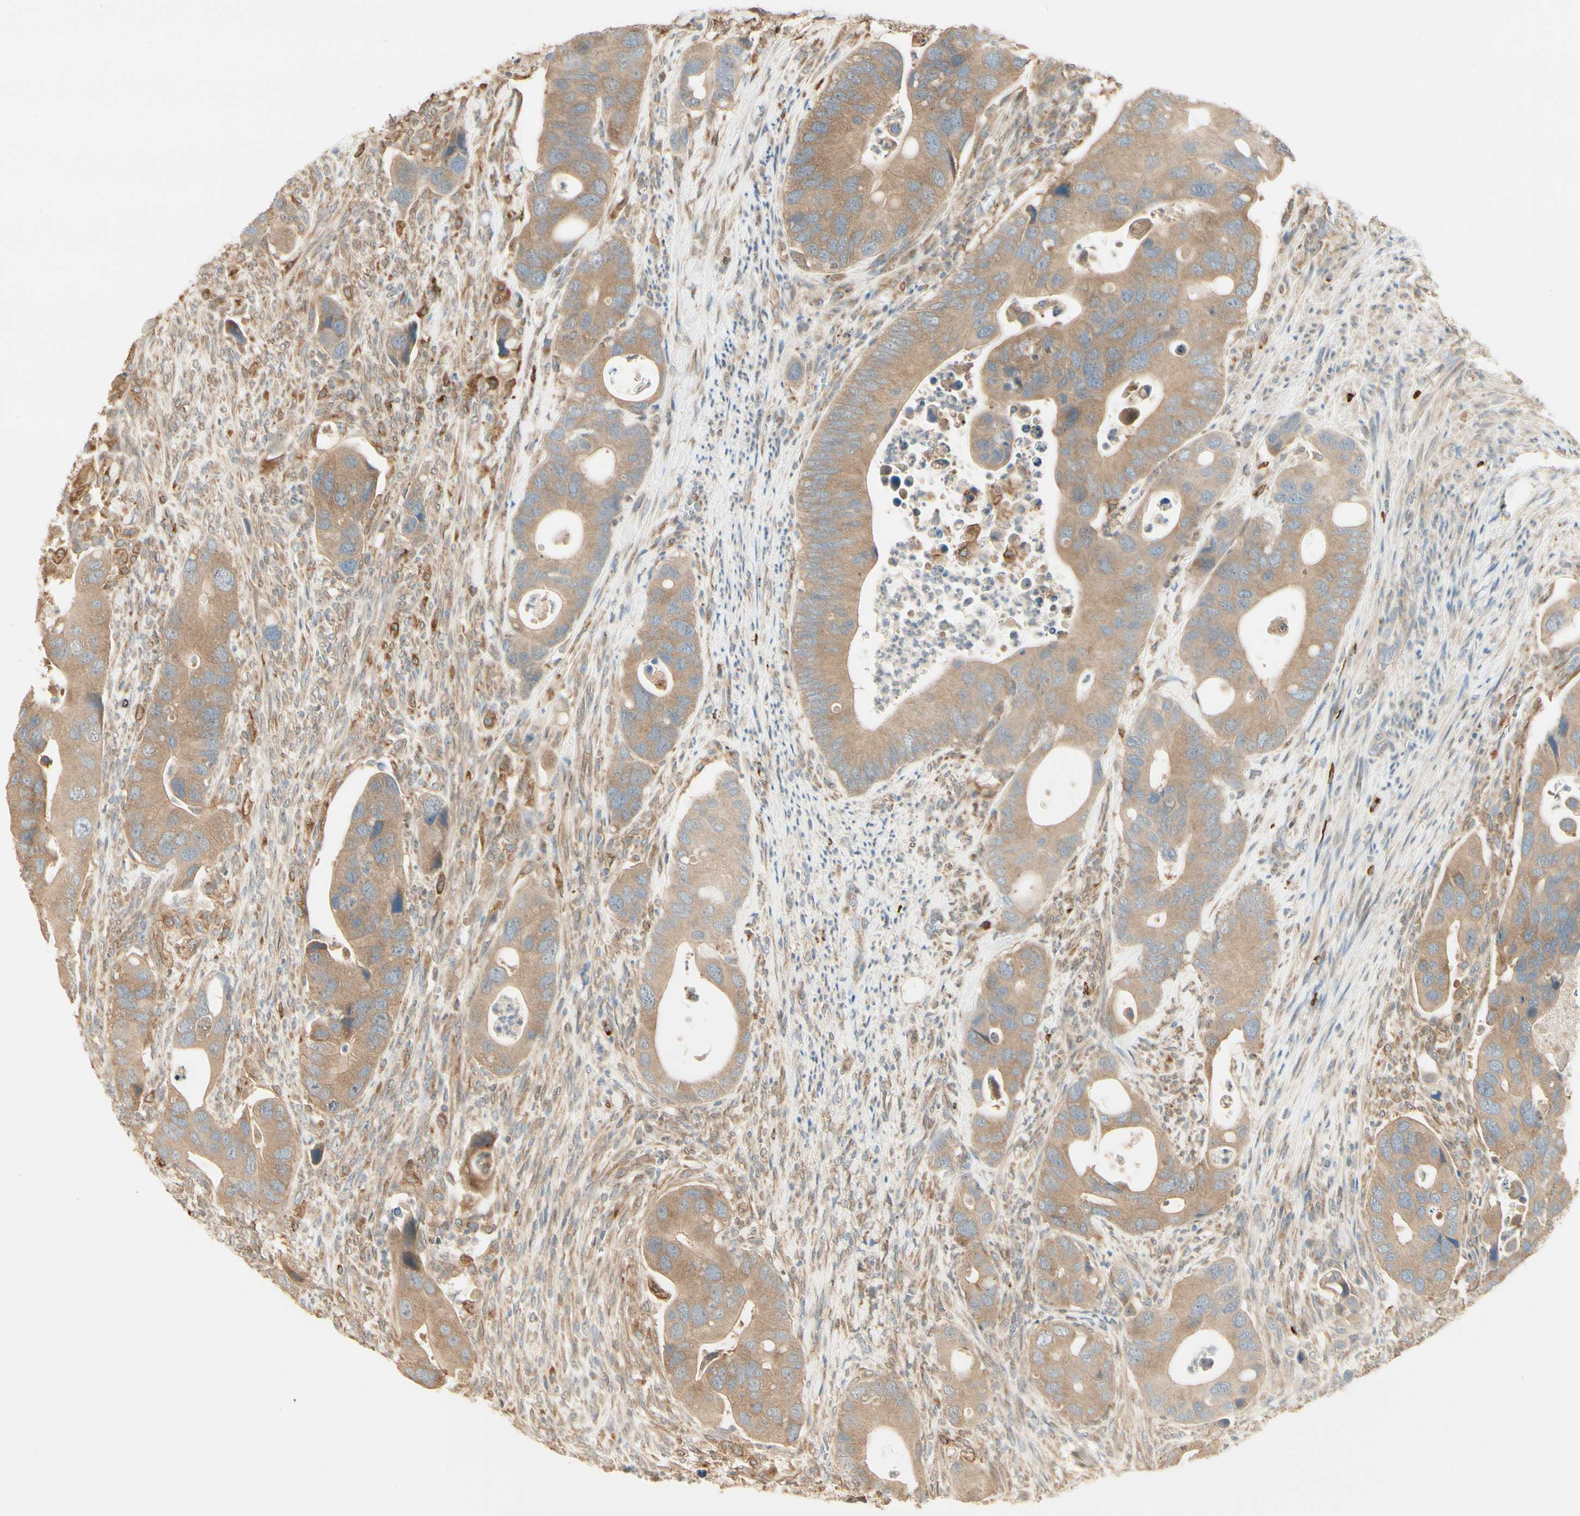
{"staining": {"intensity": "moderate", "quantity": ">75%", "location": "cytoplasmic/membranous"}, "tissue": "colorectal cancer", "cell_type": "Tumor cells", "image_type": "cancer", "snomed": [{"axis": "morphology", "description": "Adenocarcinoma, NOS"}, {"axis": "topography", "description": "Rectum"}], "caption": "This is a micrograph of IHC staining of colorectal cancer (adenocarcinoma), which shows moderate positivity in the cytoplasmic/membranous of tumor cells.", "gene": "IRAG1", "patient": {"sex": "female", "age": 57}}